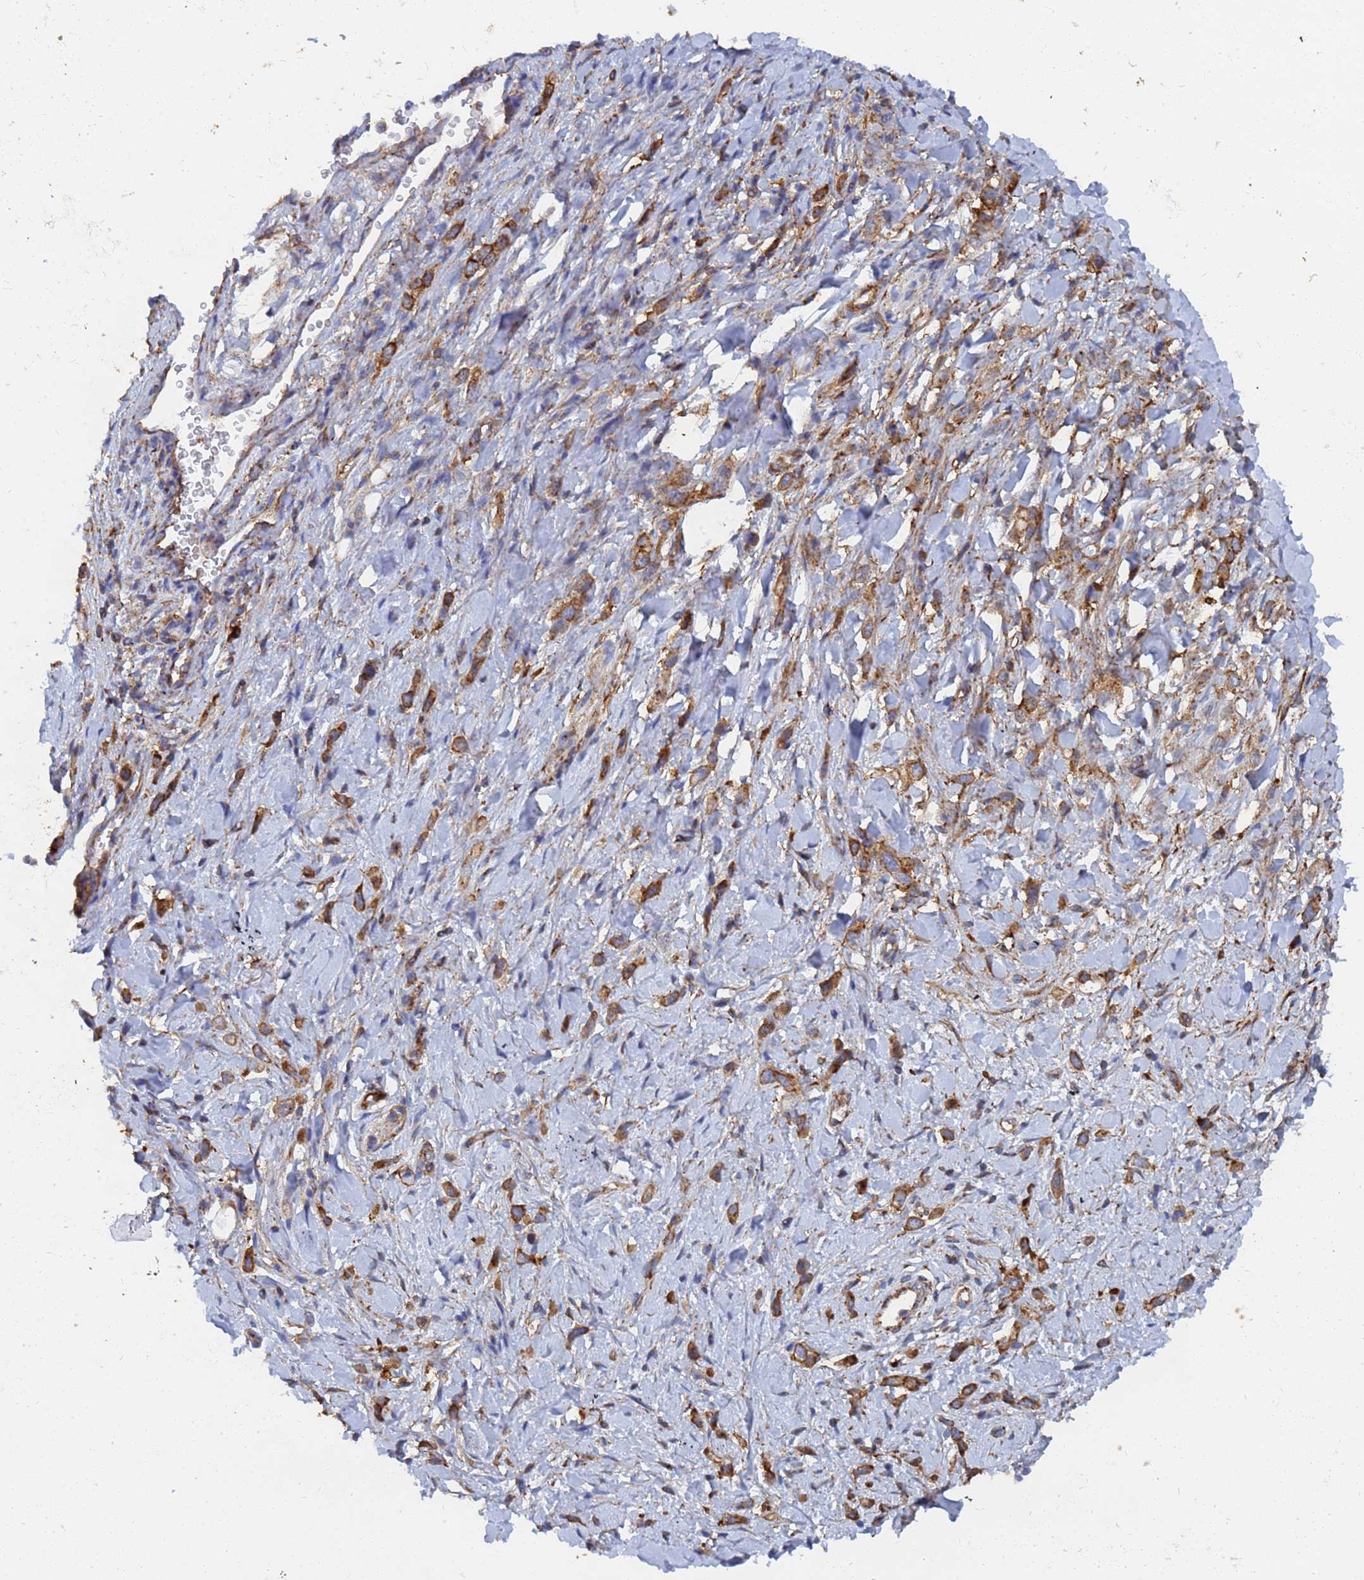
{"staining": {"intensity": "strong", "quantity": ">75%", "location": "cytoplasmic/membranous"}, "tissue": "stomach cancer", "cell_type": "Tumor cells", "image_type": "cancer", "snomed": [{"axis": "morphology", "description": "Adenocarcinoma, NOS"}, {"axis": "topography", "description": "Stomach"}], "caption": "IHC (DAB) staining of stomach cancer shows strong cytoplasmic/membranous protein positivity in approximately >75% of tumor cells.", "gene": "GPR42", "patient": {"sex": "female", "age": 65}}